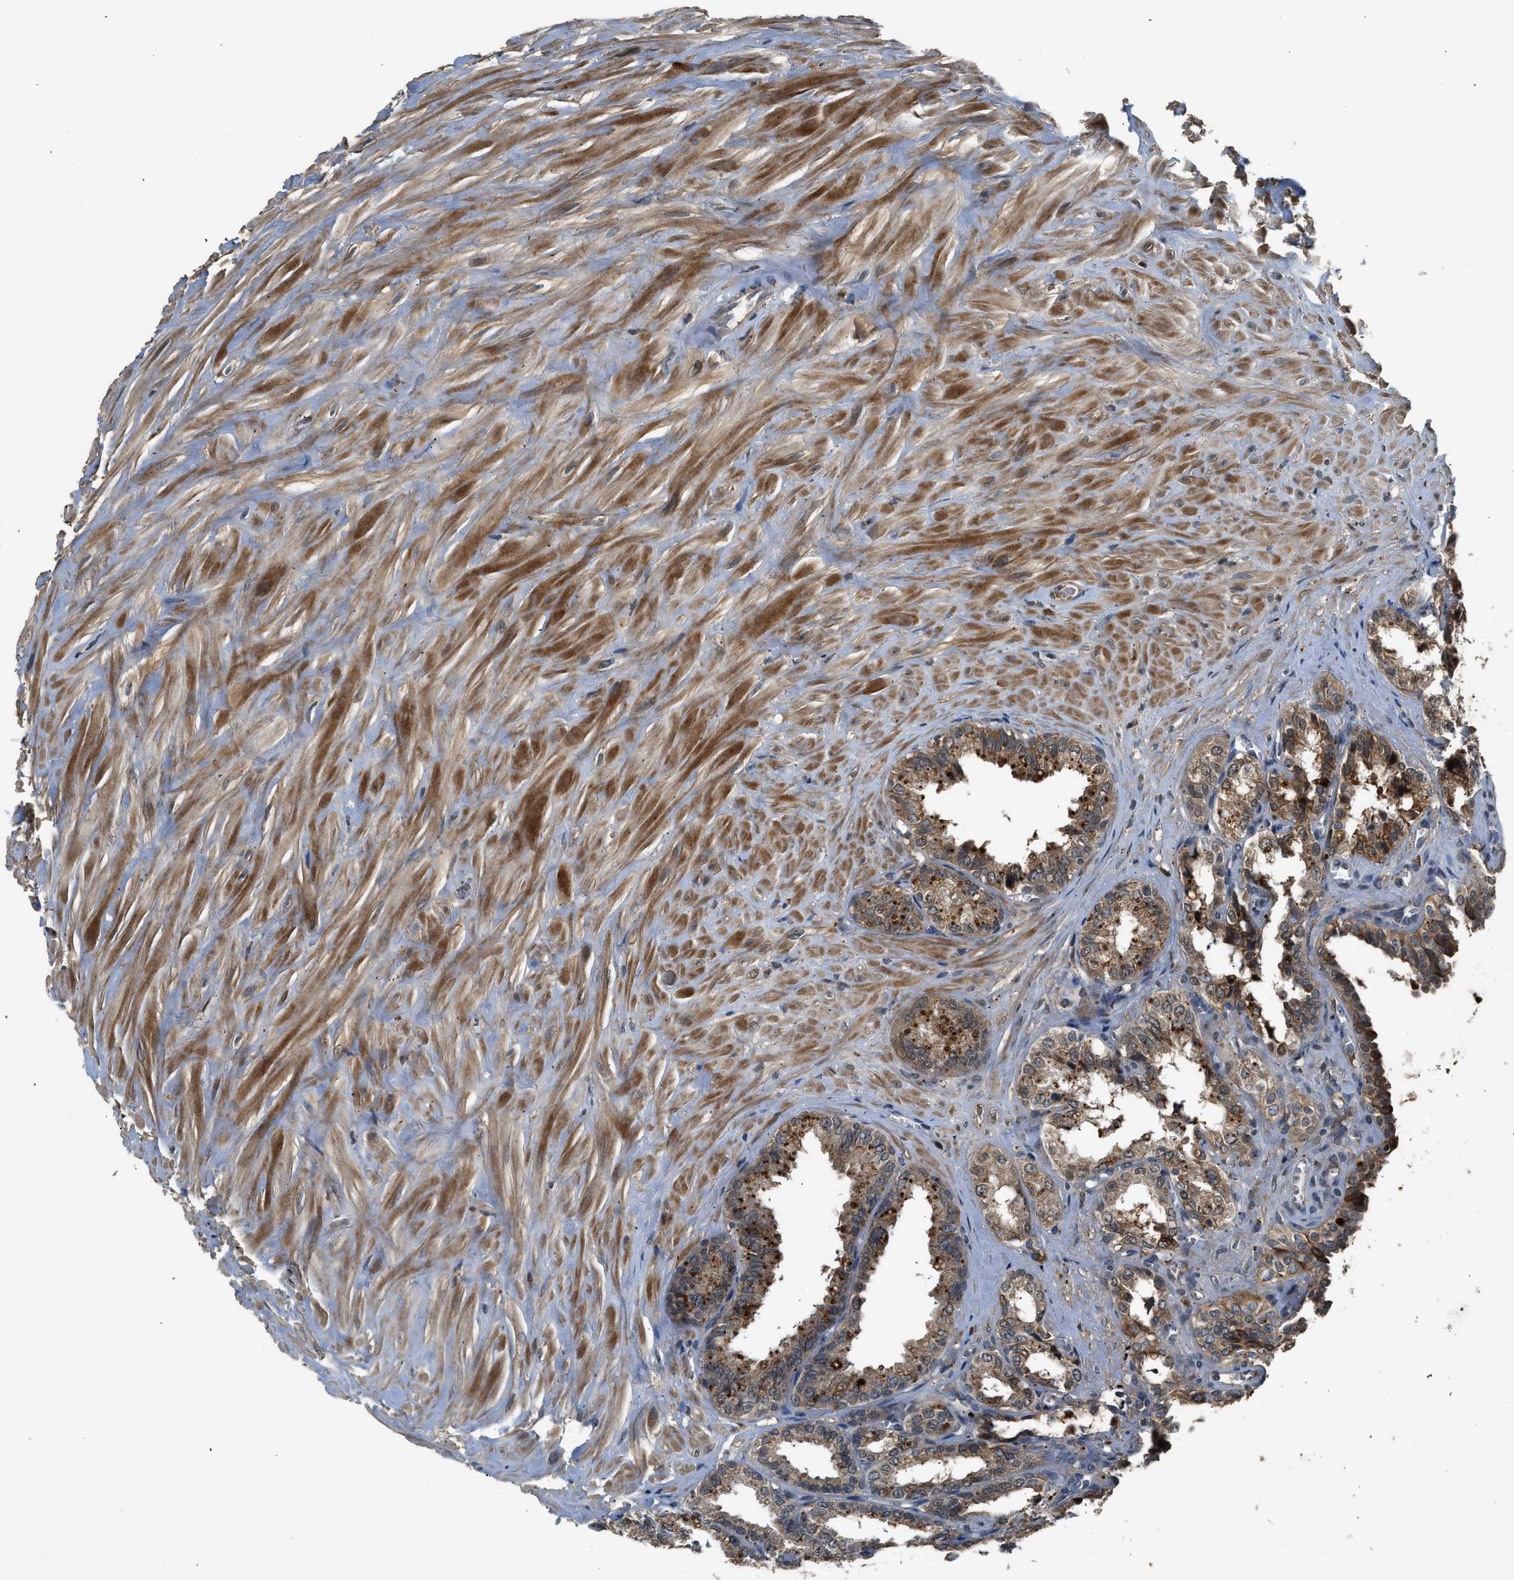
{"staining": {"intensity": "moderate", "quantity": ">75%", "location": "cytoplasmic/membranous"}, "tissue": "seminal vesicle", "cell_type": "Glandular cells", "image_type": "normal", "snomed": [{"axis": "morphology", "description": "Normal tissue, NOS"}, {"axis": "topography", "description": "Seminal veicle"}], "caption": "Human seminal vesicle stained for a protein (brown) reveals moderate cytoplasmic/membranous positive positivity in about >75% of glandular cells.", "gene": "SLC15A4", "patient": {"sex": "male", "age": 64}}